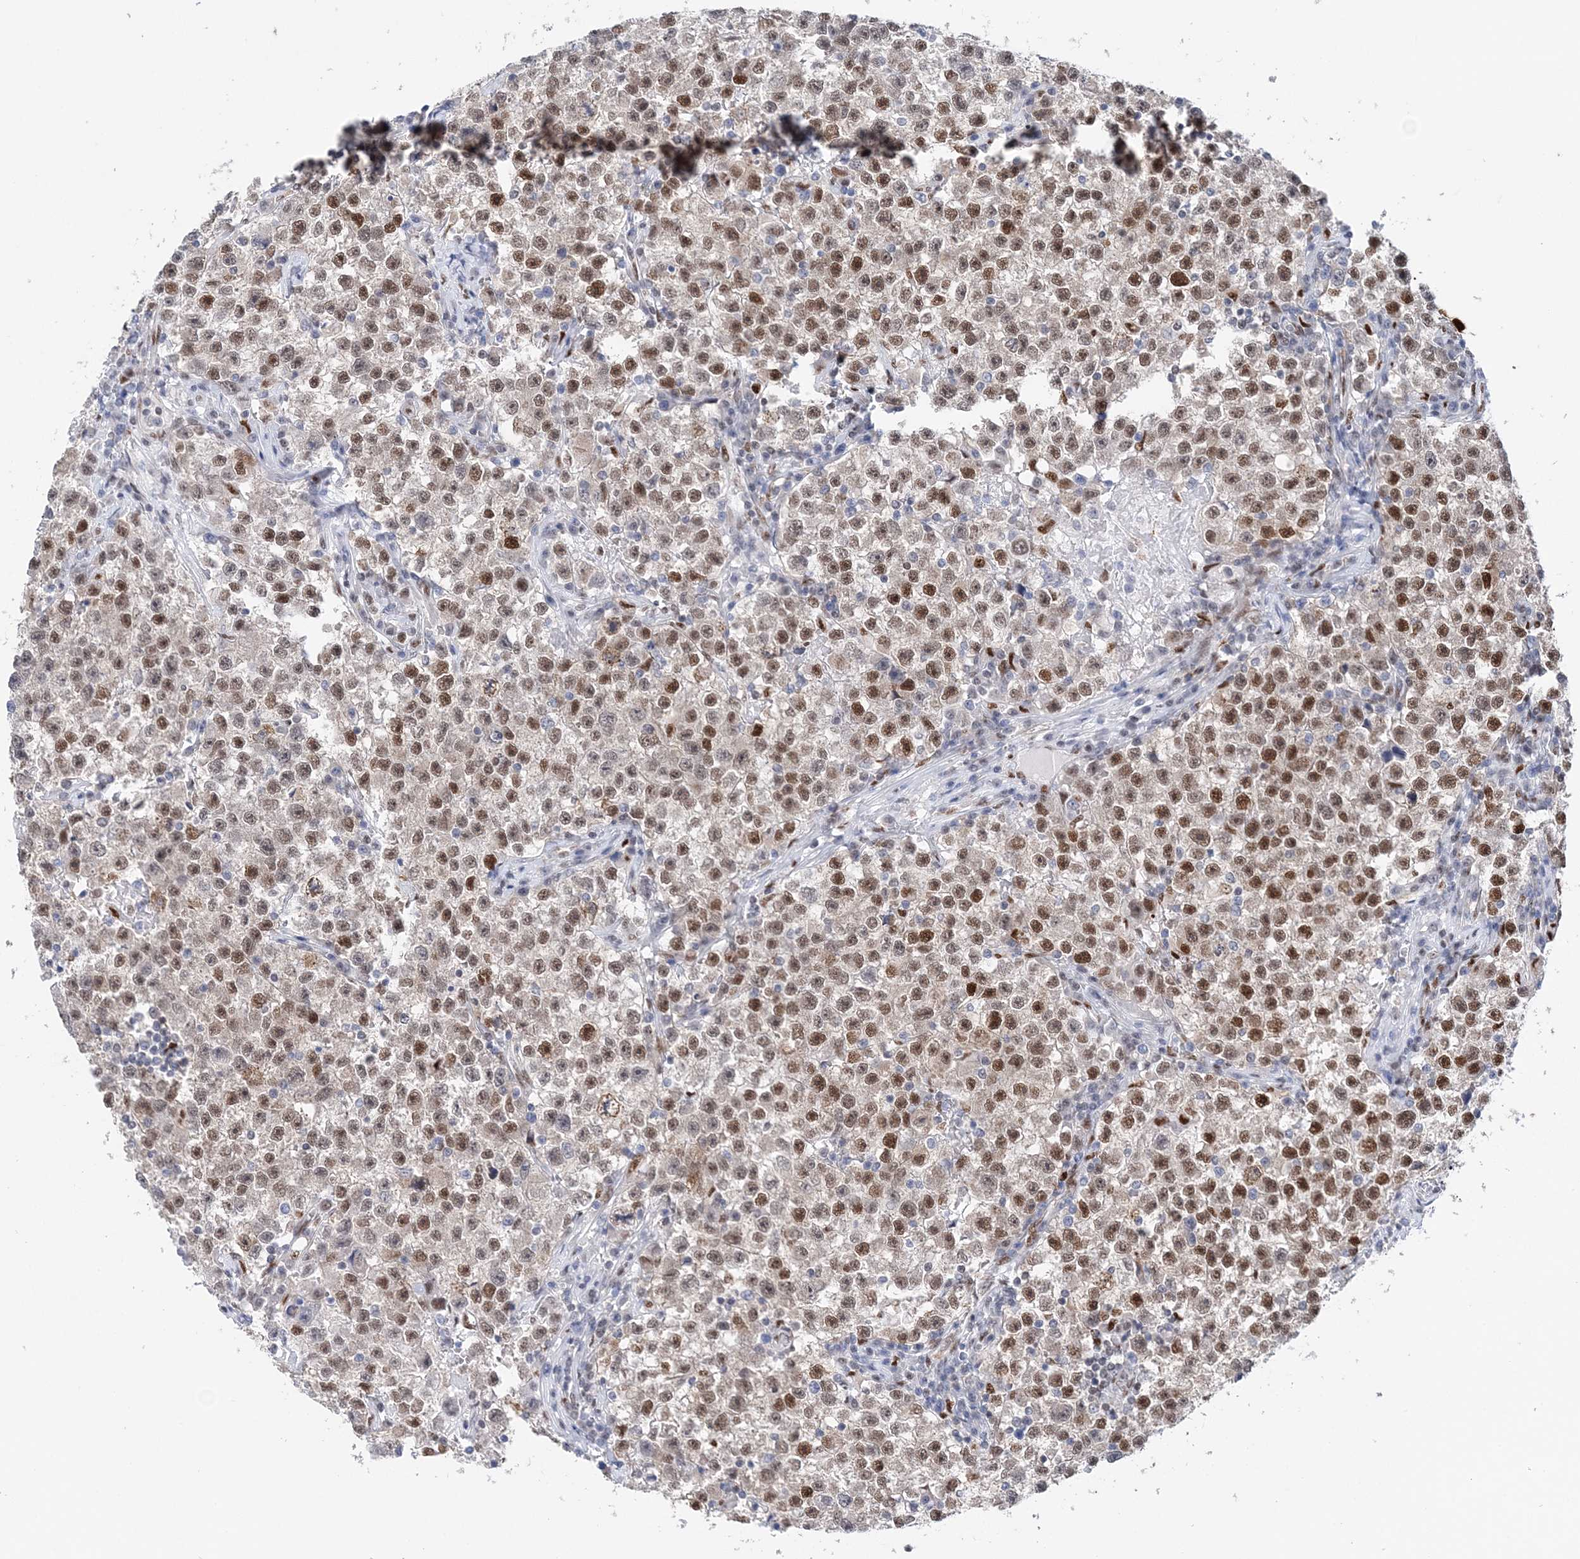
{"staining": {"intensity": "moderate", "quantity": ">75%", "location": "nuclear"}, "tissue": "testis cancer", "cell_type": "Tumor cells", "image_type": "cancer", "snomed": [{"axis": "morphology", "description": "Seminoma, NOS"}, {"axis": "topography", "description": "Testis"}], "caption": "Immunohistochemistry (DAB (3,3'-diaminobenzidine)) staining of seminoma (testis) reveals moderate nuclear protein positivity in approximately >75% of tumor cells.", "gene": "NIT2", "patient": {"sex": "male", "age": 22}}